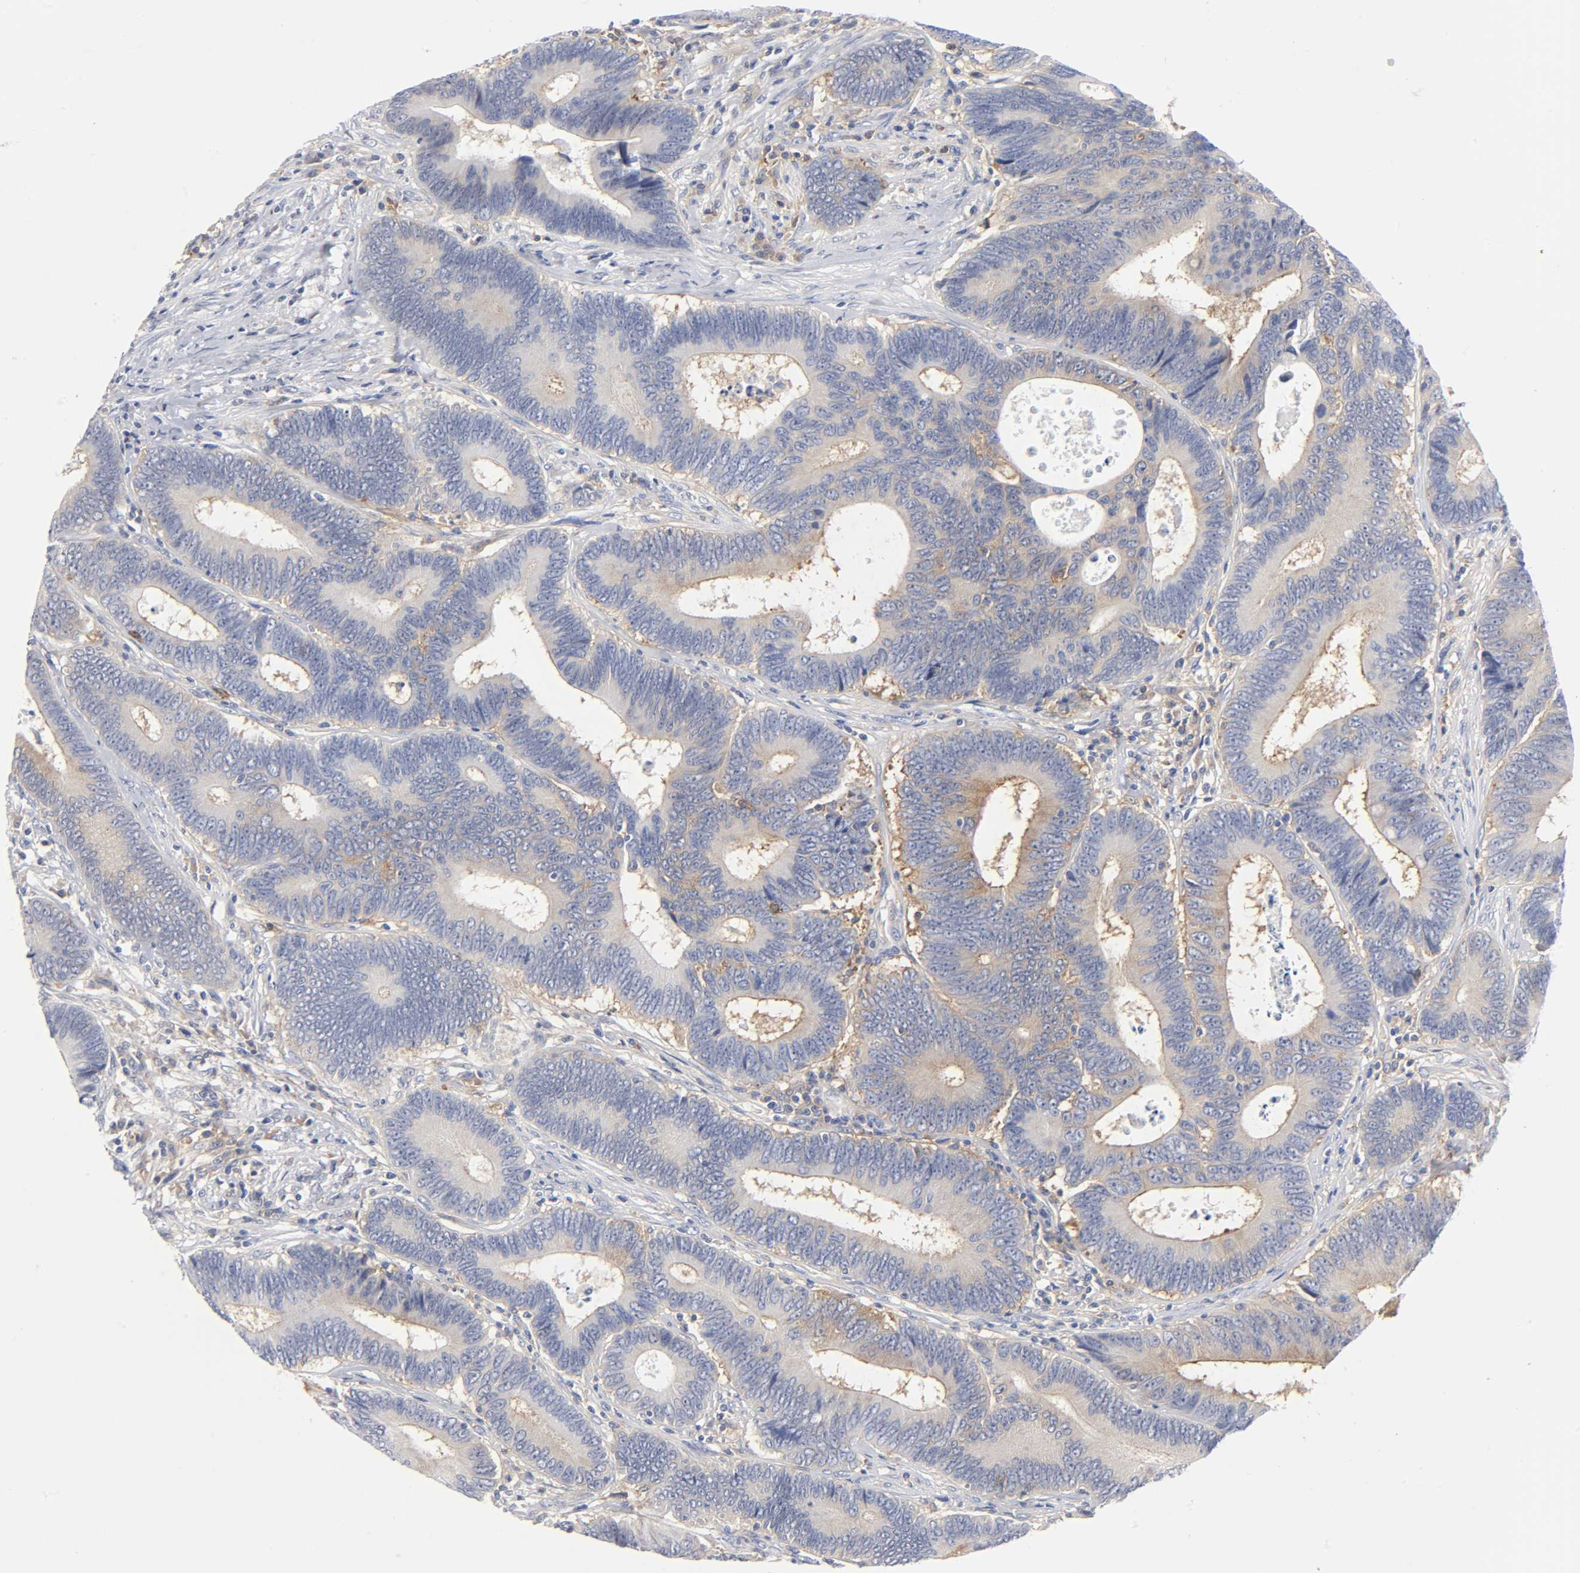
{"staining": {"intensity": "moderate", "quantity": "25%-75%", "location": "cytoplasmic/membranous"}, "tissue": "colorectal cancer", "cell_type": "Tumor cells", "image_type": "cancer", "snomed": [{"axis": "morphology", "description": "Adenocarcinoma, NOS"}, {"axis": "topography", "description": "Colon"}], "caption": "A micrograph of colorectal cancer stained for a protein reveals moderate cytoplasmic/membranous brown staining in tumor cells.", "gene": "CD86", "patient": {"sex": "female", "age": 78}}